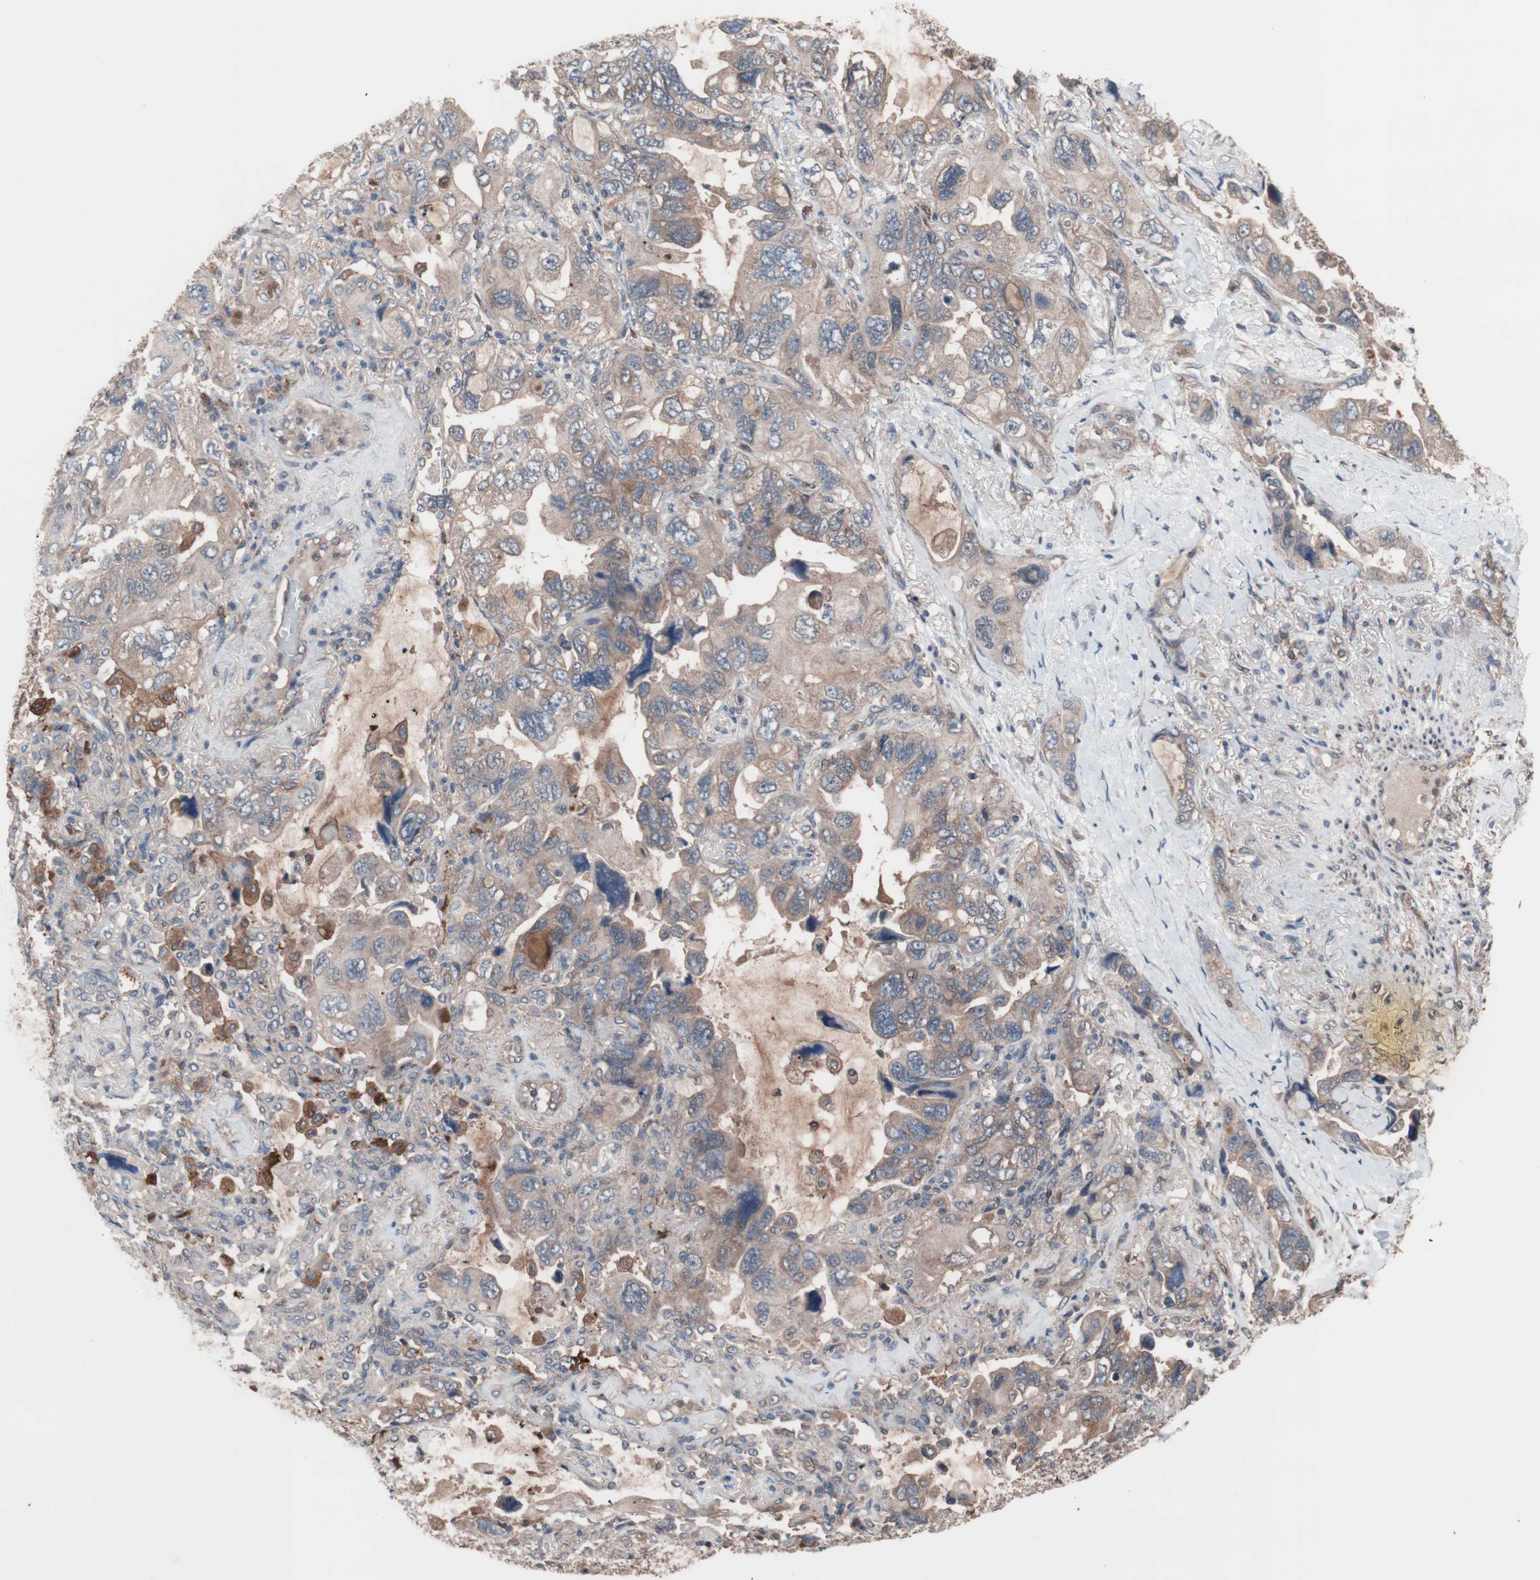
{"staining": {"intensity": "weak", "quantity": ">75%", "location": "cytoplasmic/membranous"}, "tissue": "lung cancer", "cell_type": "Tumor cells", "image_type": "cancer", "snomed": [{"axis": "morphology", "description": "Squamous cell carcinoma, NOS"}, {"axis": "topography", "description": "Lung"}], "caption": "This is a photomicrograph of immunohistochemistry (IHC) staining of lung squamous cell carcinoma, which shows weak expression in the cytoplasmic/membranous of tumor cells.", "gene": "ATG7", "patient": {"sex": "female", "age": 73}}